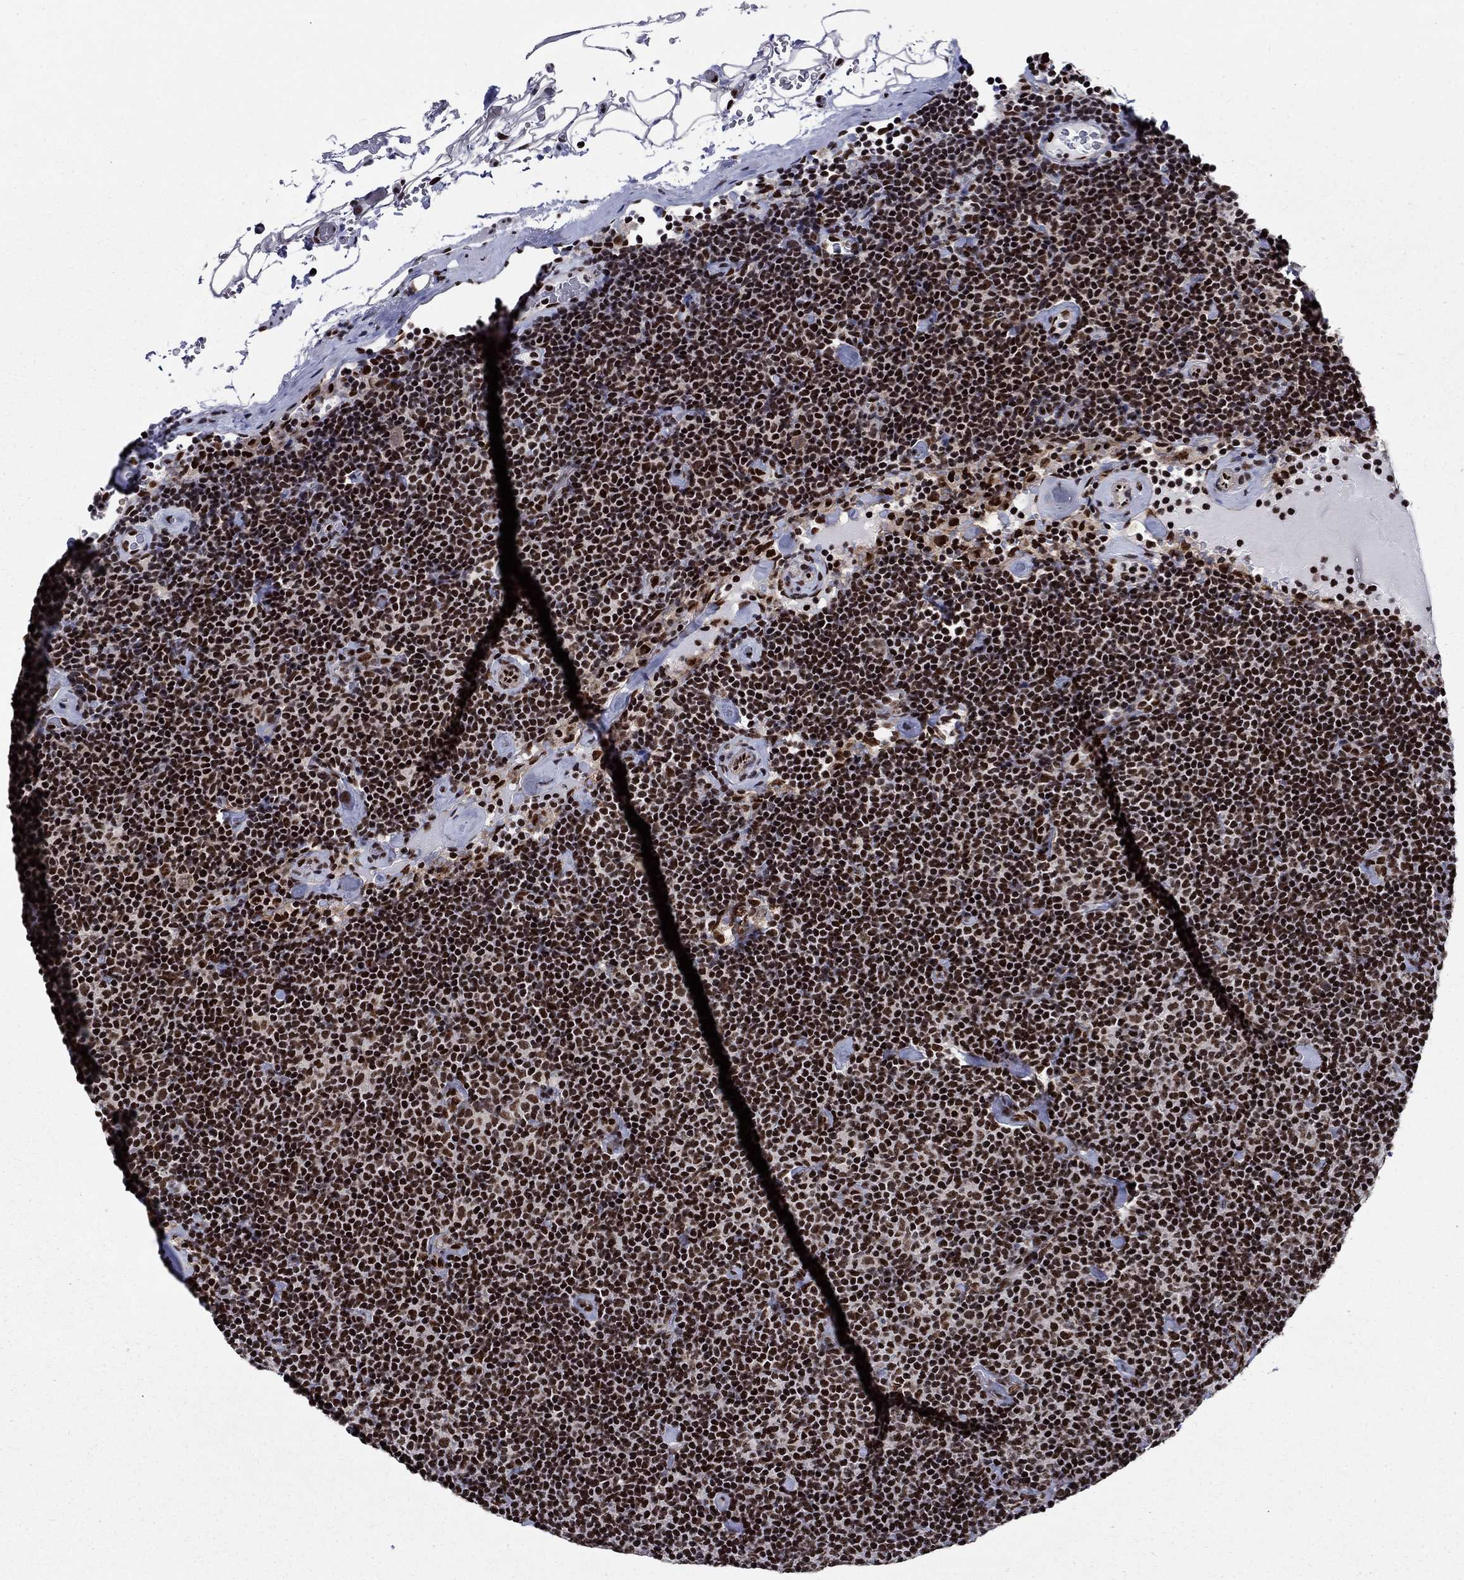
{"staining": {"intensity": "strong", "quantity": ">75%", "location": "nuclear"}, "tissue": "lymphoma", "cell_type": "Tumor cells", "image_type": "cancer", "snomed": [{"axis": "morphology", "description": "Malignant lymphoma, non-Hodgkin's type, Low grade"}, {"axis": "topography", "description": "Lymph node"}], "caption": "An image of malignant lymphoma, non-Hodgkin's type (low-grade) stained for a protein exhibits strong nuclear brown staining in tumor cells. (Brightfield microscopy of DAB IHC at high magnification).", "gene": "RPRD1B", "patient": {"sex": "male", "age": 81}}